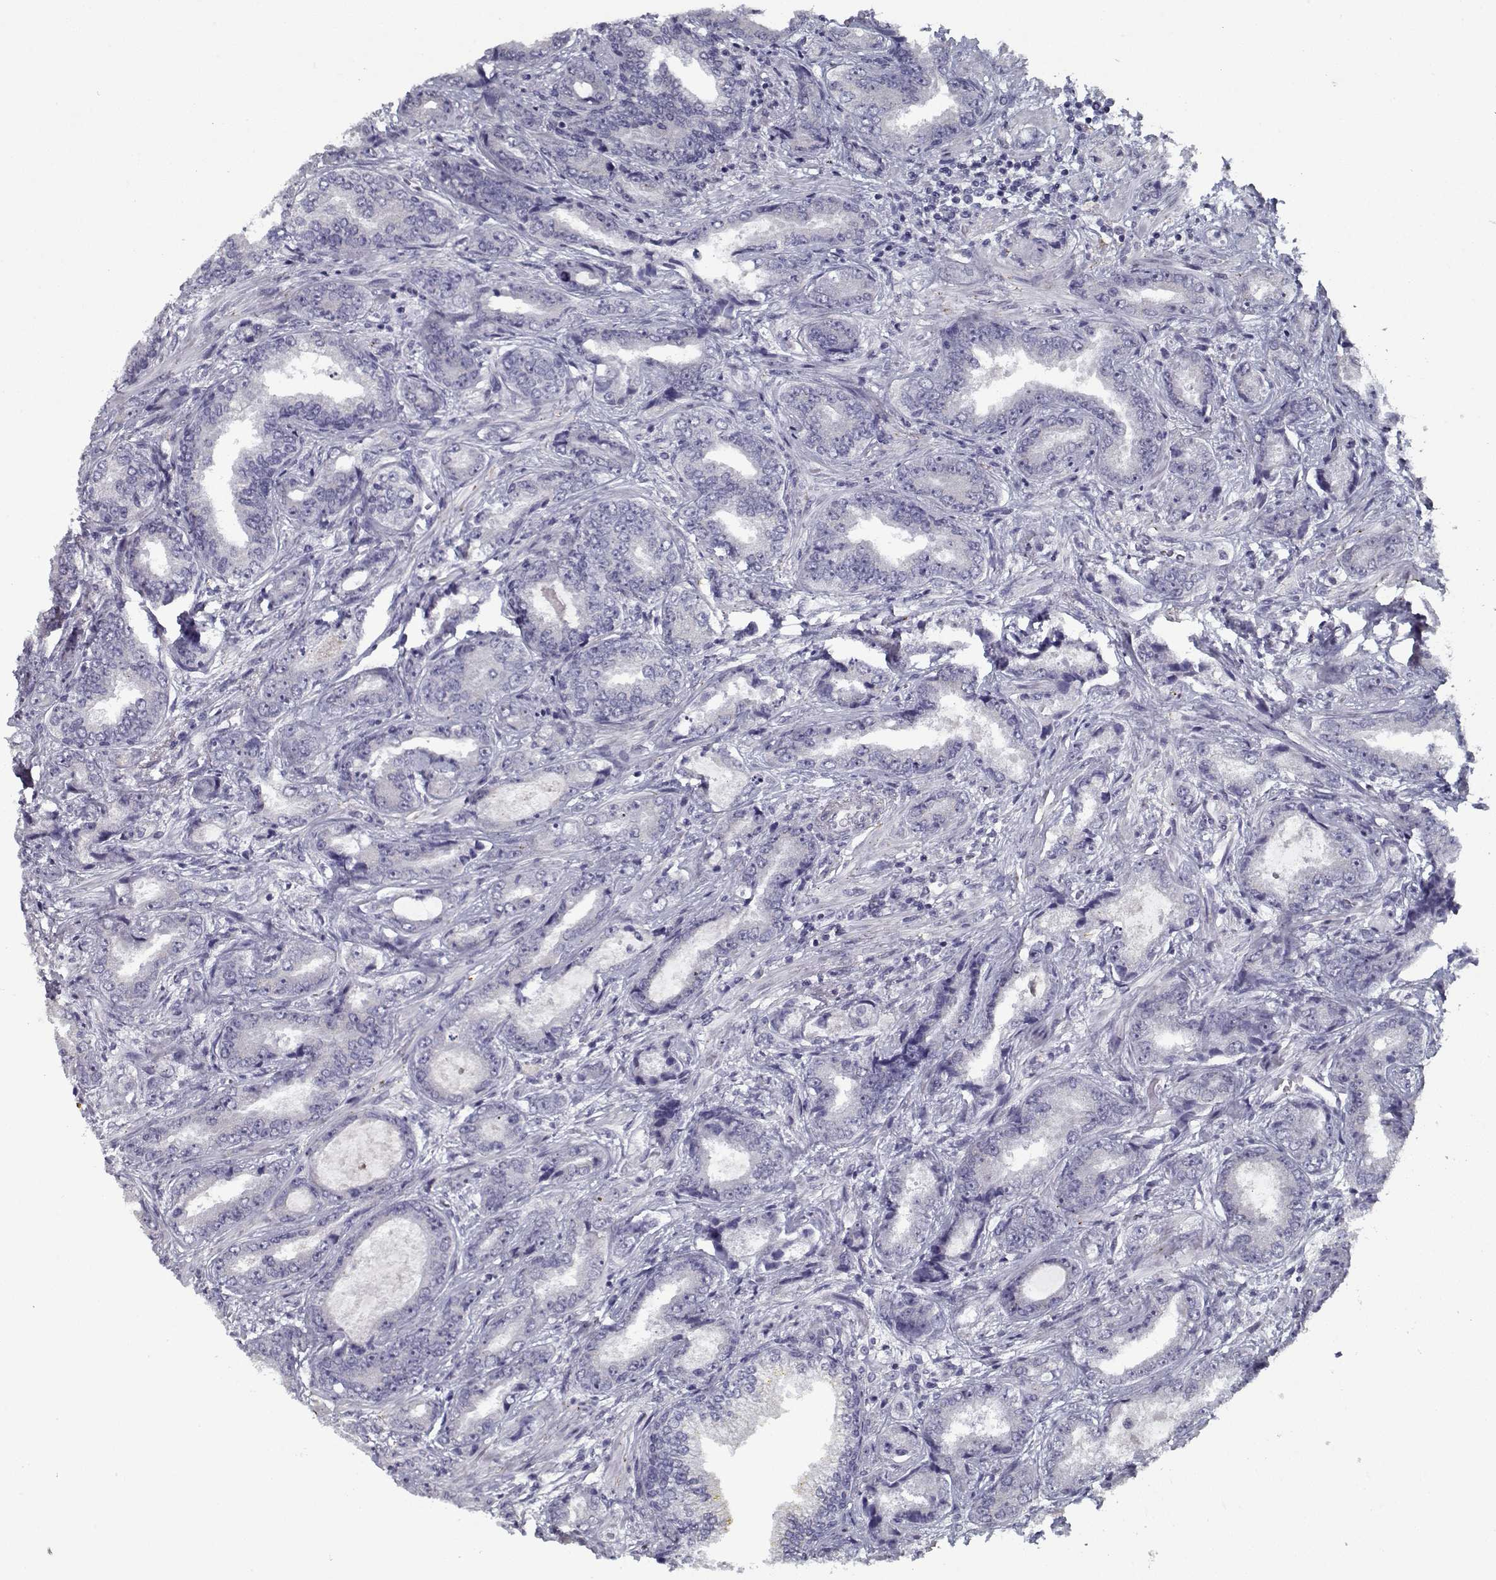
{"staining": {"intensity": "negative", "quantity": "none", "location": "none"}, "tissue": "prostate cancer", "cell_type": "Tumor cells", "image_type": "cancer", "snomed": [{"axis": "morphology", "description": "Adenocarcinoma, Low grade"}, {"axis": "topography", "description": "Prostate"}], "caption": "Low-grade adenocarcinoma (prostate) stained for a protein using IHC reveals no expression tumor cells.", "gene": "SEC16B", "patient": {"sex": "male", "age": 68}}